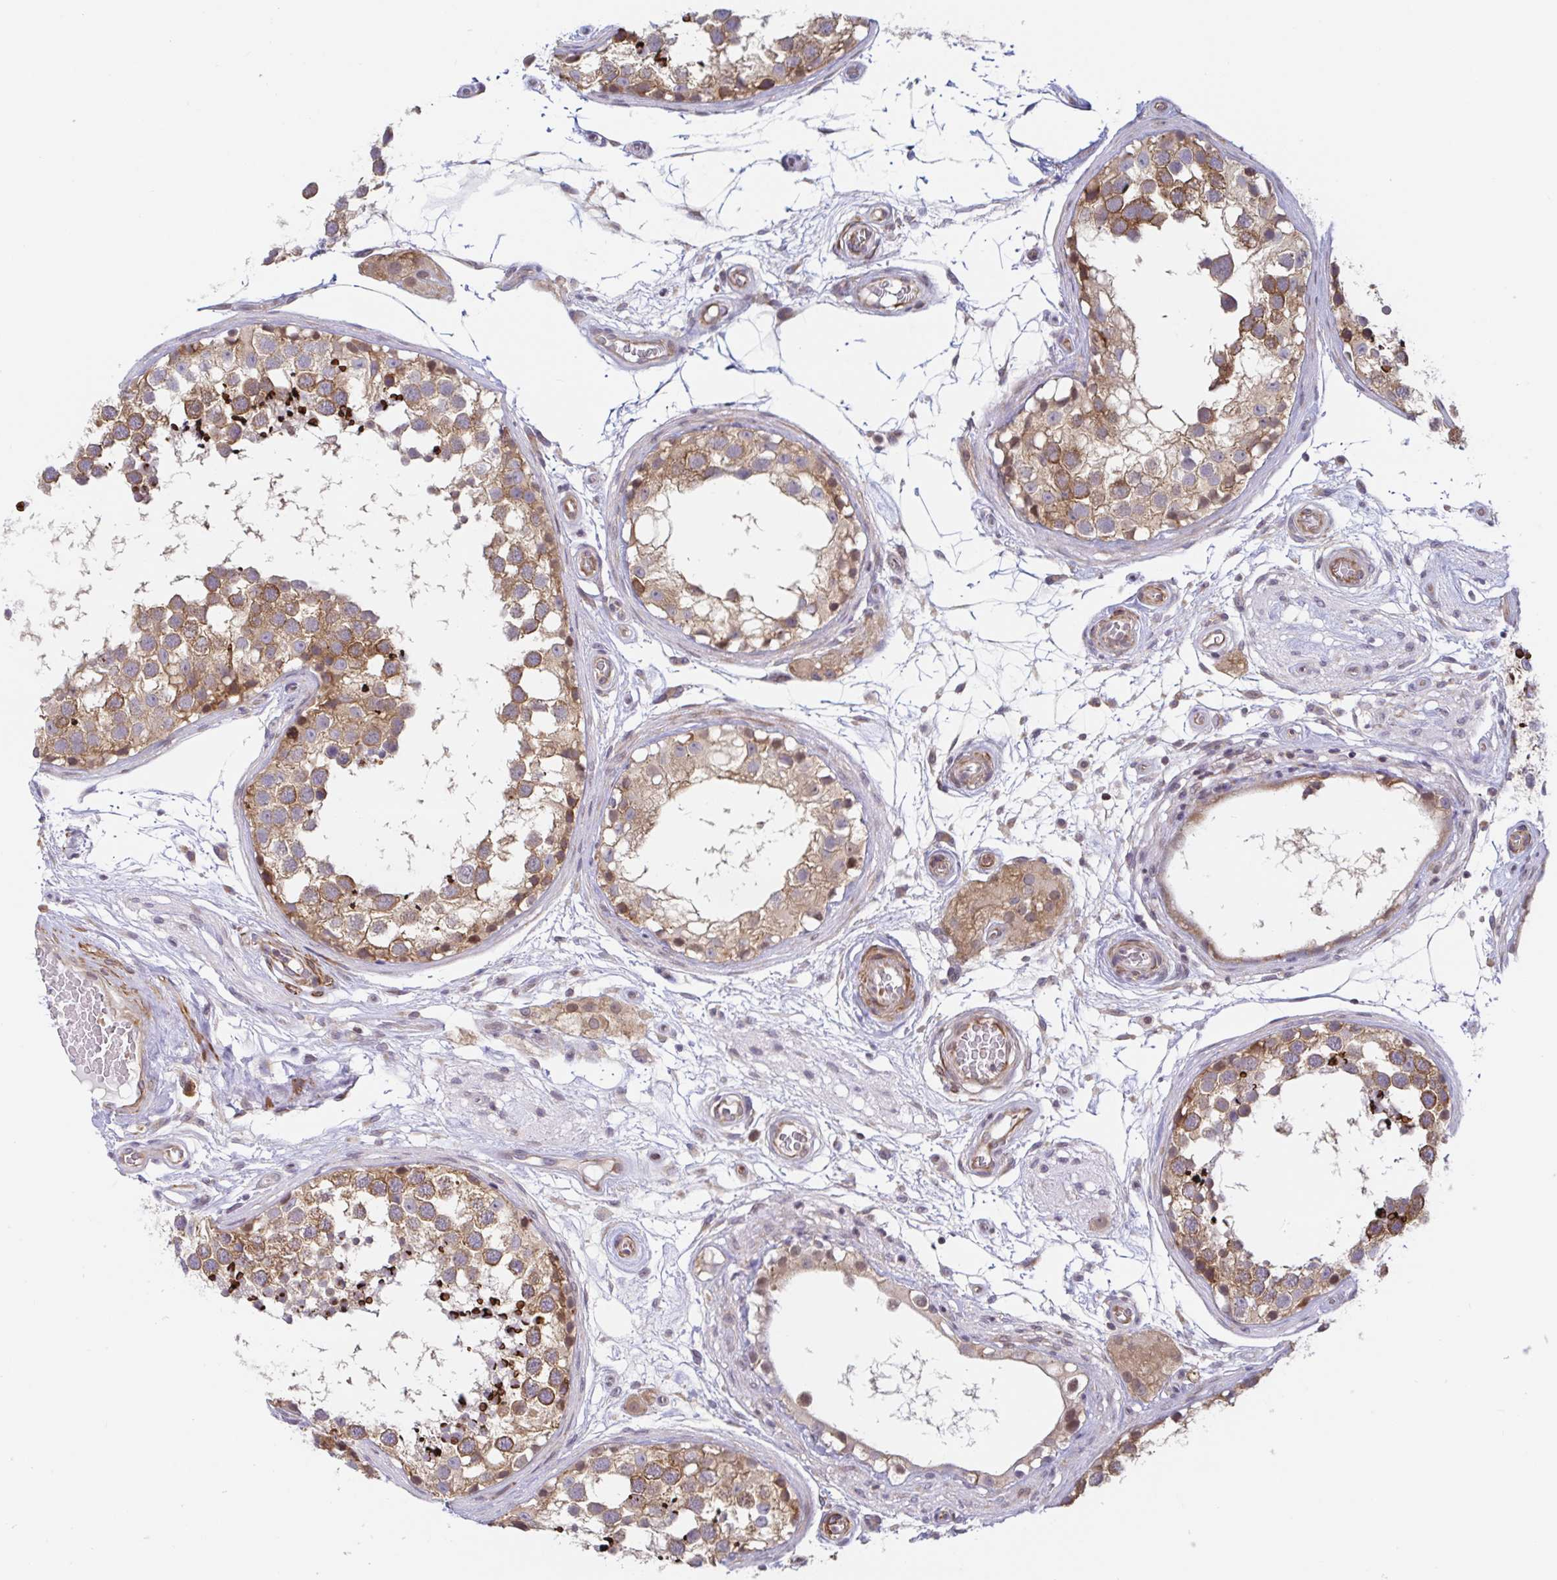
{"staining": {"intensity": "moderate", "quantity": ">75%", "location": "cytoplasmic/membranous"}, "tissue": "testis", "cell_type": "Cells in seminiferous ducts", "image_type": "normal", "snomed": [{"axis": "morphology", "description": "Normal tissue, NOS"}, {"axis": "morphology", "description": "Seminoma, NOS"}, {"axis": "topography", "description": "Testis"}], "caption": "Normal testis was stained to show a protein in brown. There is medium levels of moderate cytoplasmic/membranous positivity in approximately >75% of cells in seminiferous ducts. (Brightfield microscopy of DAB IHC at high magnification).", "gene": "LARP1", "patient": {"sex": "male", "age": 65}}